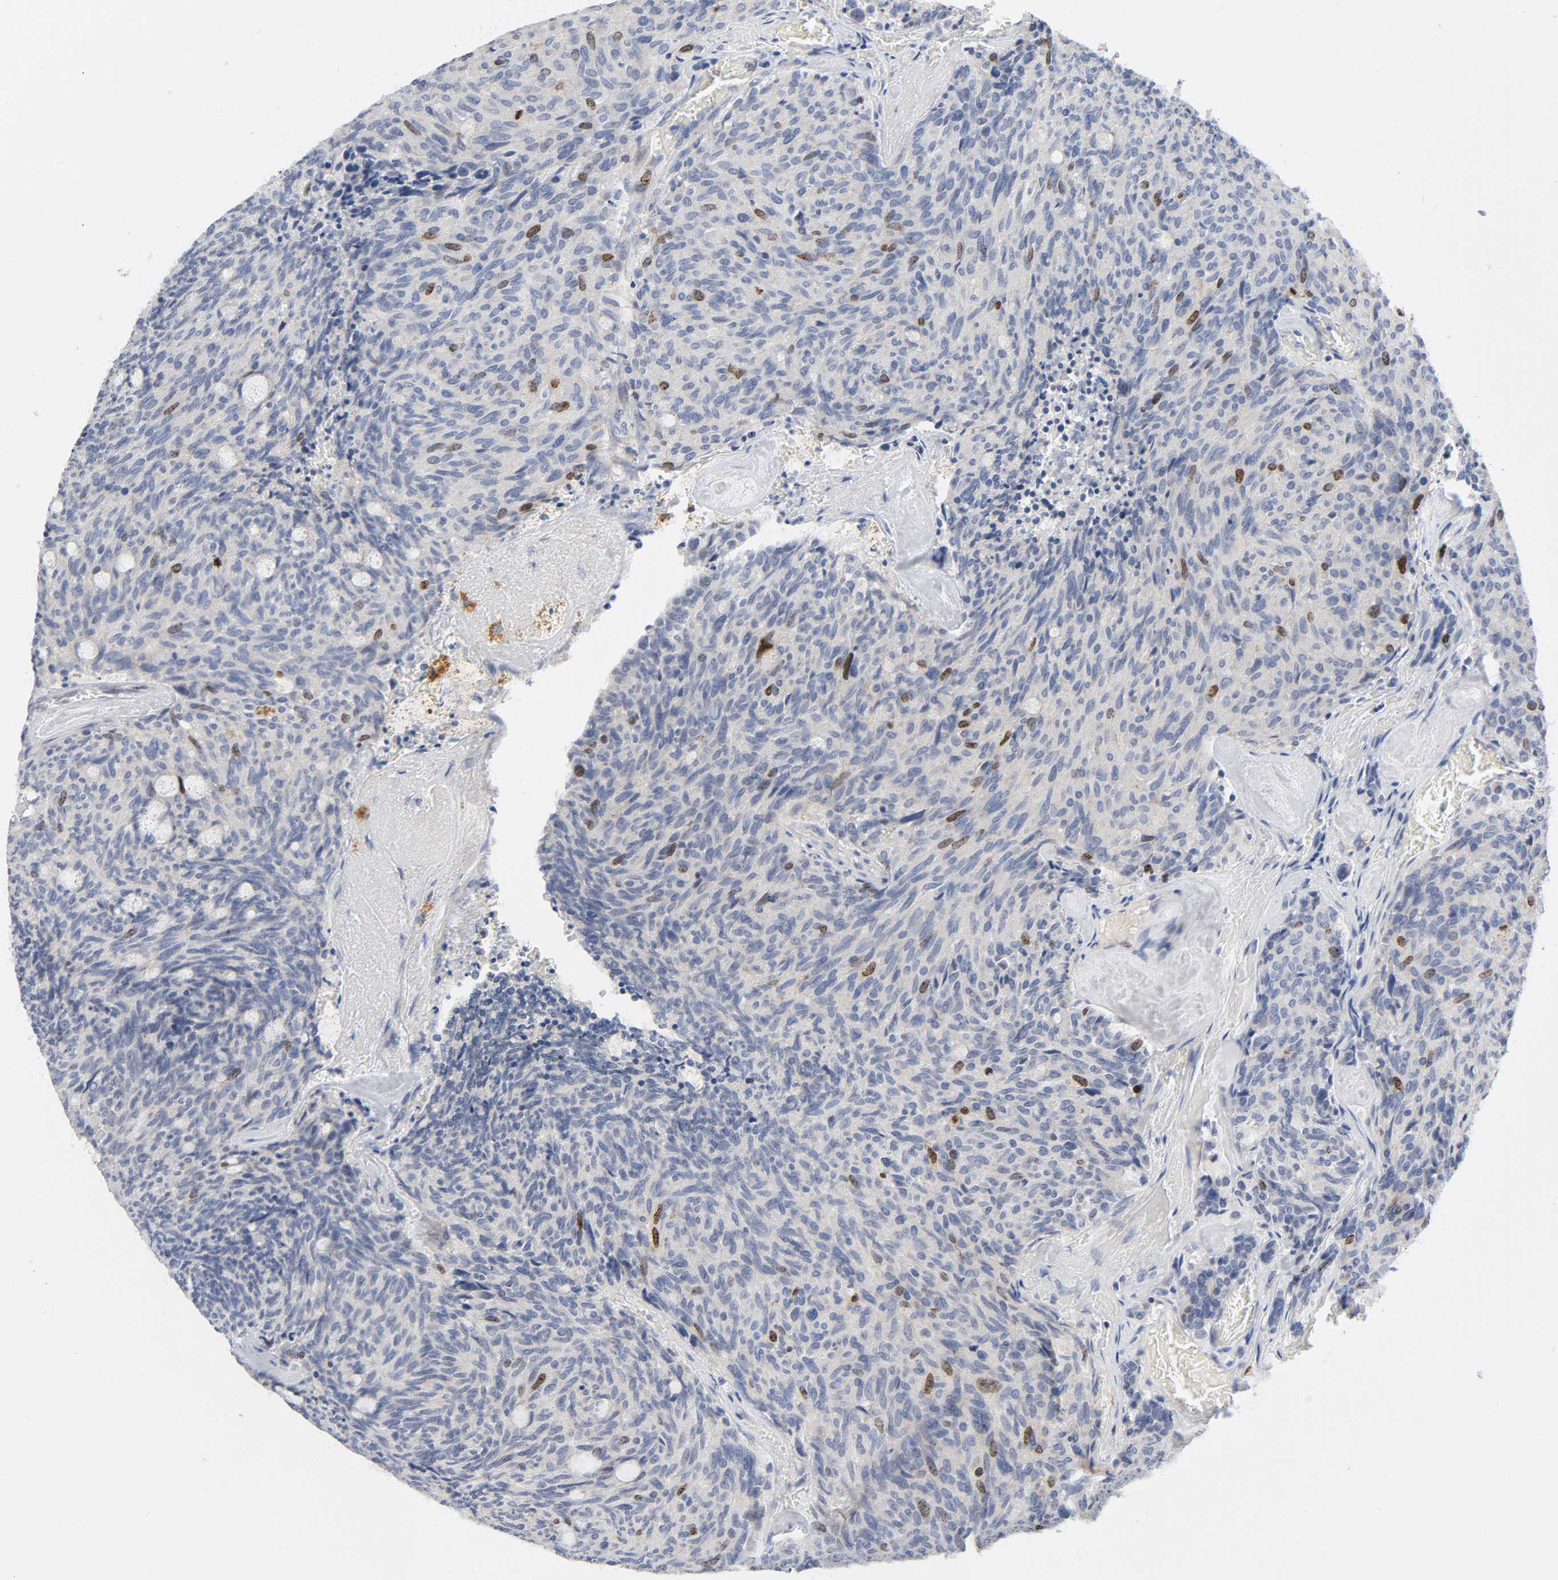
{"staining": {"intensity": "moderate", "quantity": "<25%", "location": "cytoplasmic/membranous,nuclear"}, "tissue": "carcinoid", "cell_type": "Tumor cells", "image_type": "cancer", "snomed": [{"axis": "morphology", "description": "Carcinoid, malignant, NOS"}, {"axis": "topography", "description": "Pancreas"}], "caption": "Carcinoid stained for a protein (brown) shows moderate cytoplasmic/membranous and nuclear positive expression in approximately <25% of tumor cells.", "gene": "BIRC5", "patient": {"sex": "female", "age": 54}}